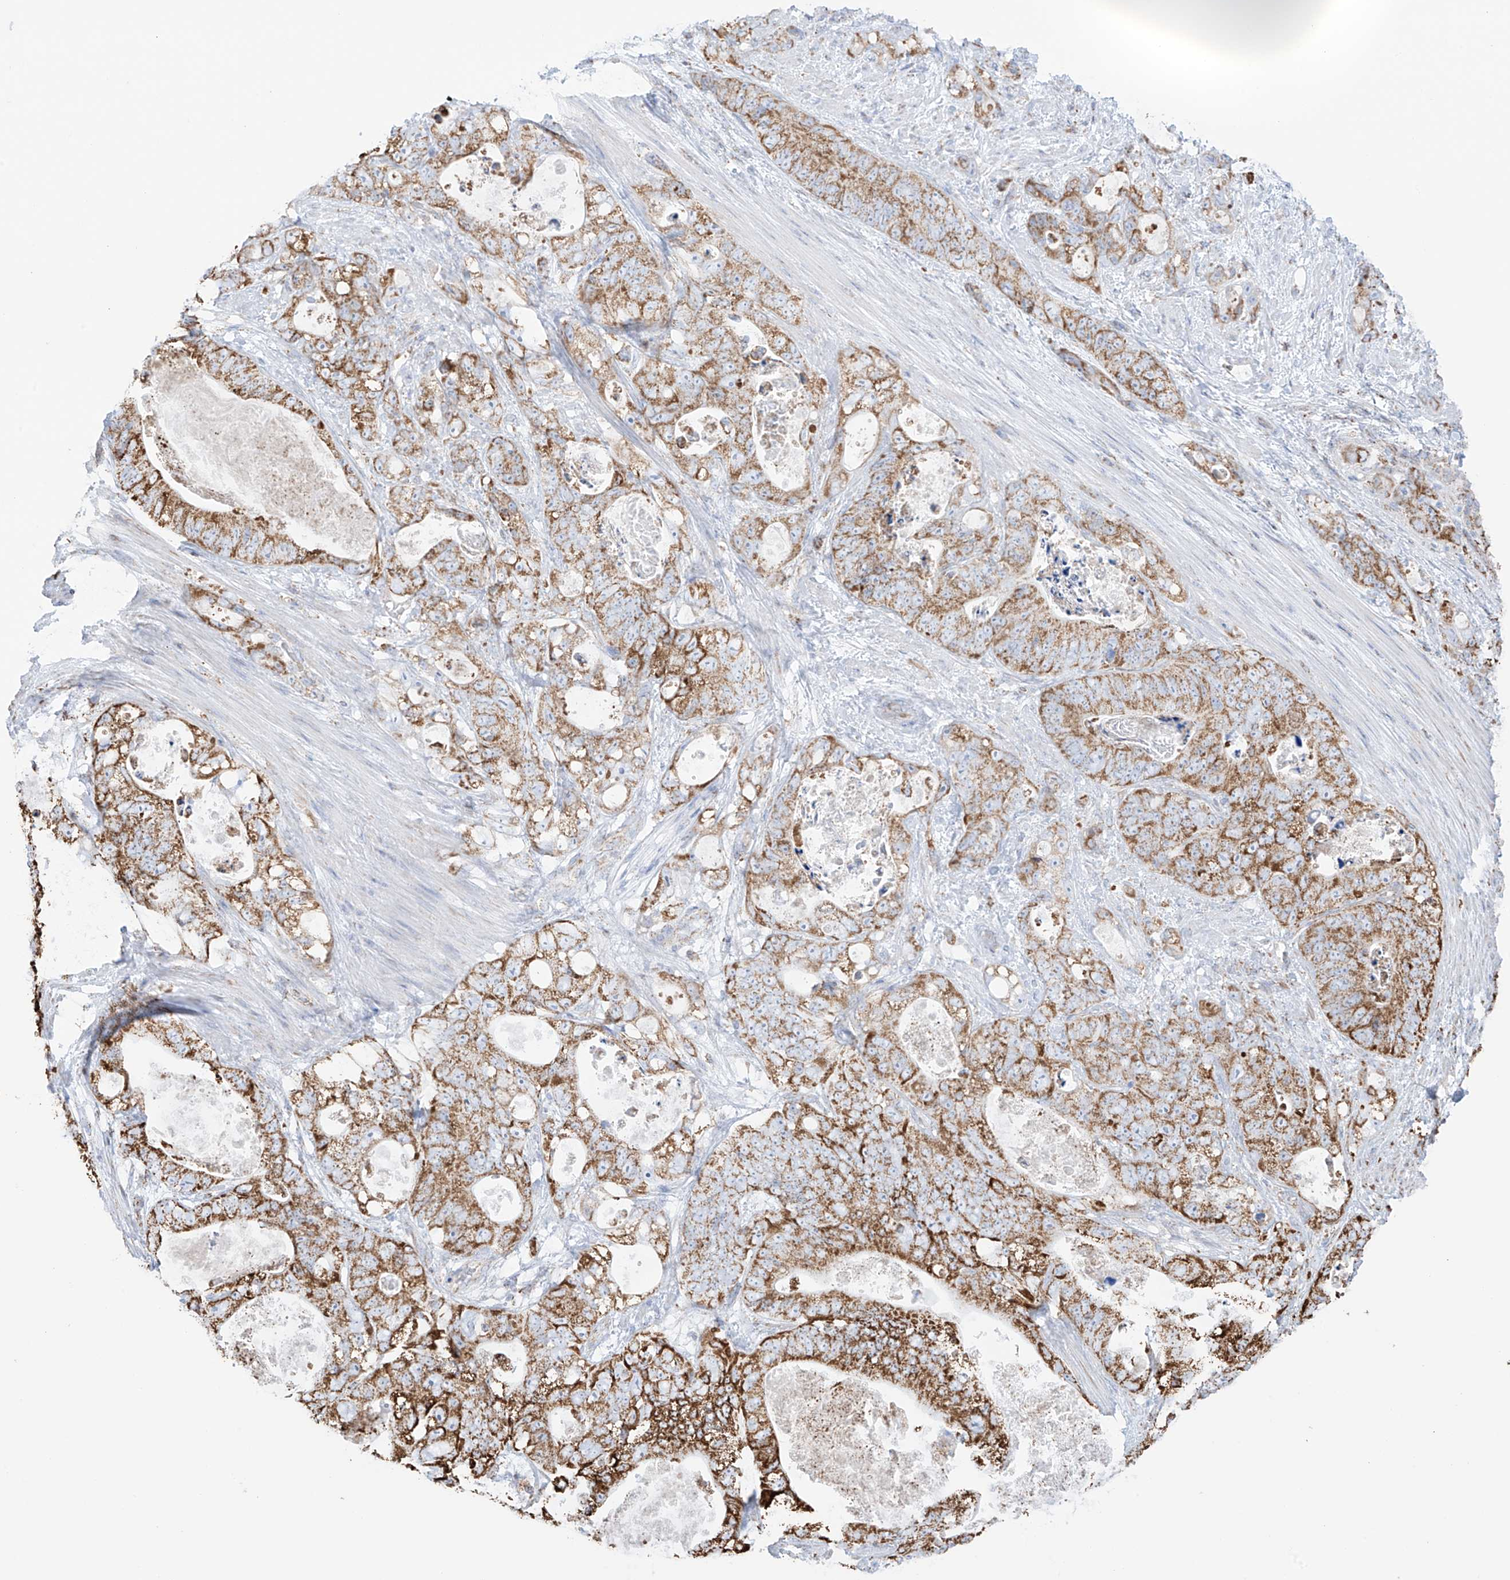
{"staining": {"intensity": "moderate", "quantity": ">75%", "location": "cytoplasmic/membranous"}, "tissue": "stomach cancer", "cell_type": "Tumor cells", "image_type": "cancer", "snomed": [{"axis": "morphology", "description": "Normal tissue, NOS"}, {"axis": "morphology", "description": "Adenocarcinoma, NOS"}, {"axis": "topography", "description": "Stomach"}], "caption": "This is an image of immunohistochemistry (IHC) staining of stomach cancer (adenocarcinoma), which shows moderate staining in the cytoplasmic/membranous of tumor cells.", "gene": "XKR3", "patient": {"sex": "female", "age": 89}}